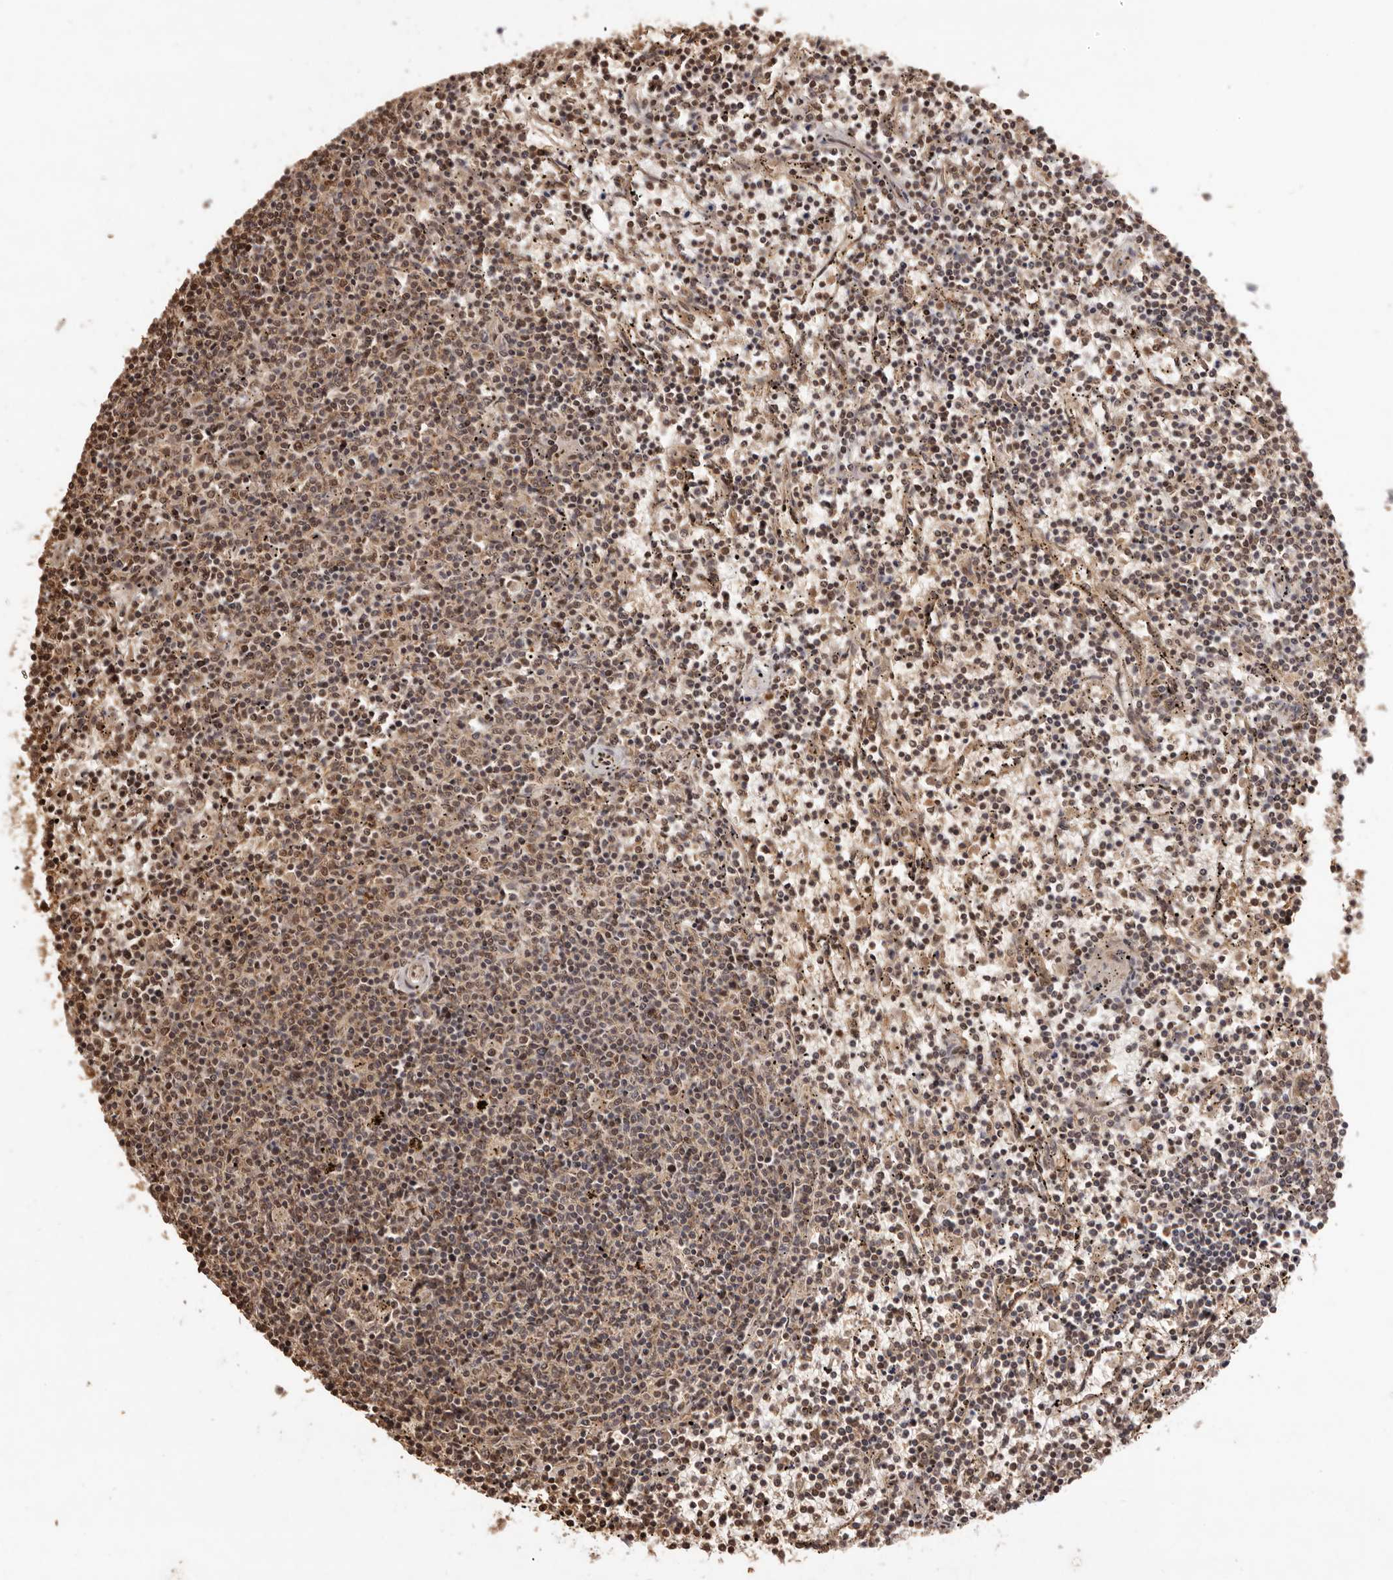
{"staining": {"intensity": "weak", "quantity": "25%-75%", "location": "cytoplasmic/membranous,nuclear"}, "tissue": "lymphoma", "cell_type": "Tumor cells", "image_type": "cancer", "snomed": [{"axis": "morphology", "description": "Malignant lymphoma, non-Hodgkin's type, Low grade"}, {"axis": "topography", "description": "Spleen"}], "caption": "Immunohistochemistry (IHC) image of lymphoma stained for a protein (brown), which shows low levels of weak cytoplasmic/membranous and nuclear staining in about 25%-75% of tumor cells.", "gene": "NOTCH1", "patient": {"sex": "female", "age": 50}}